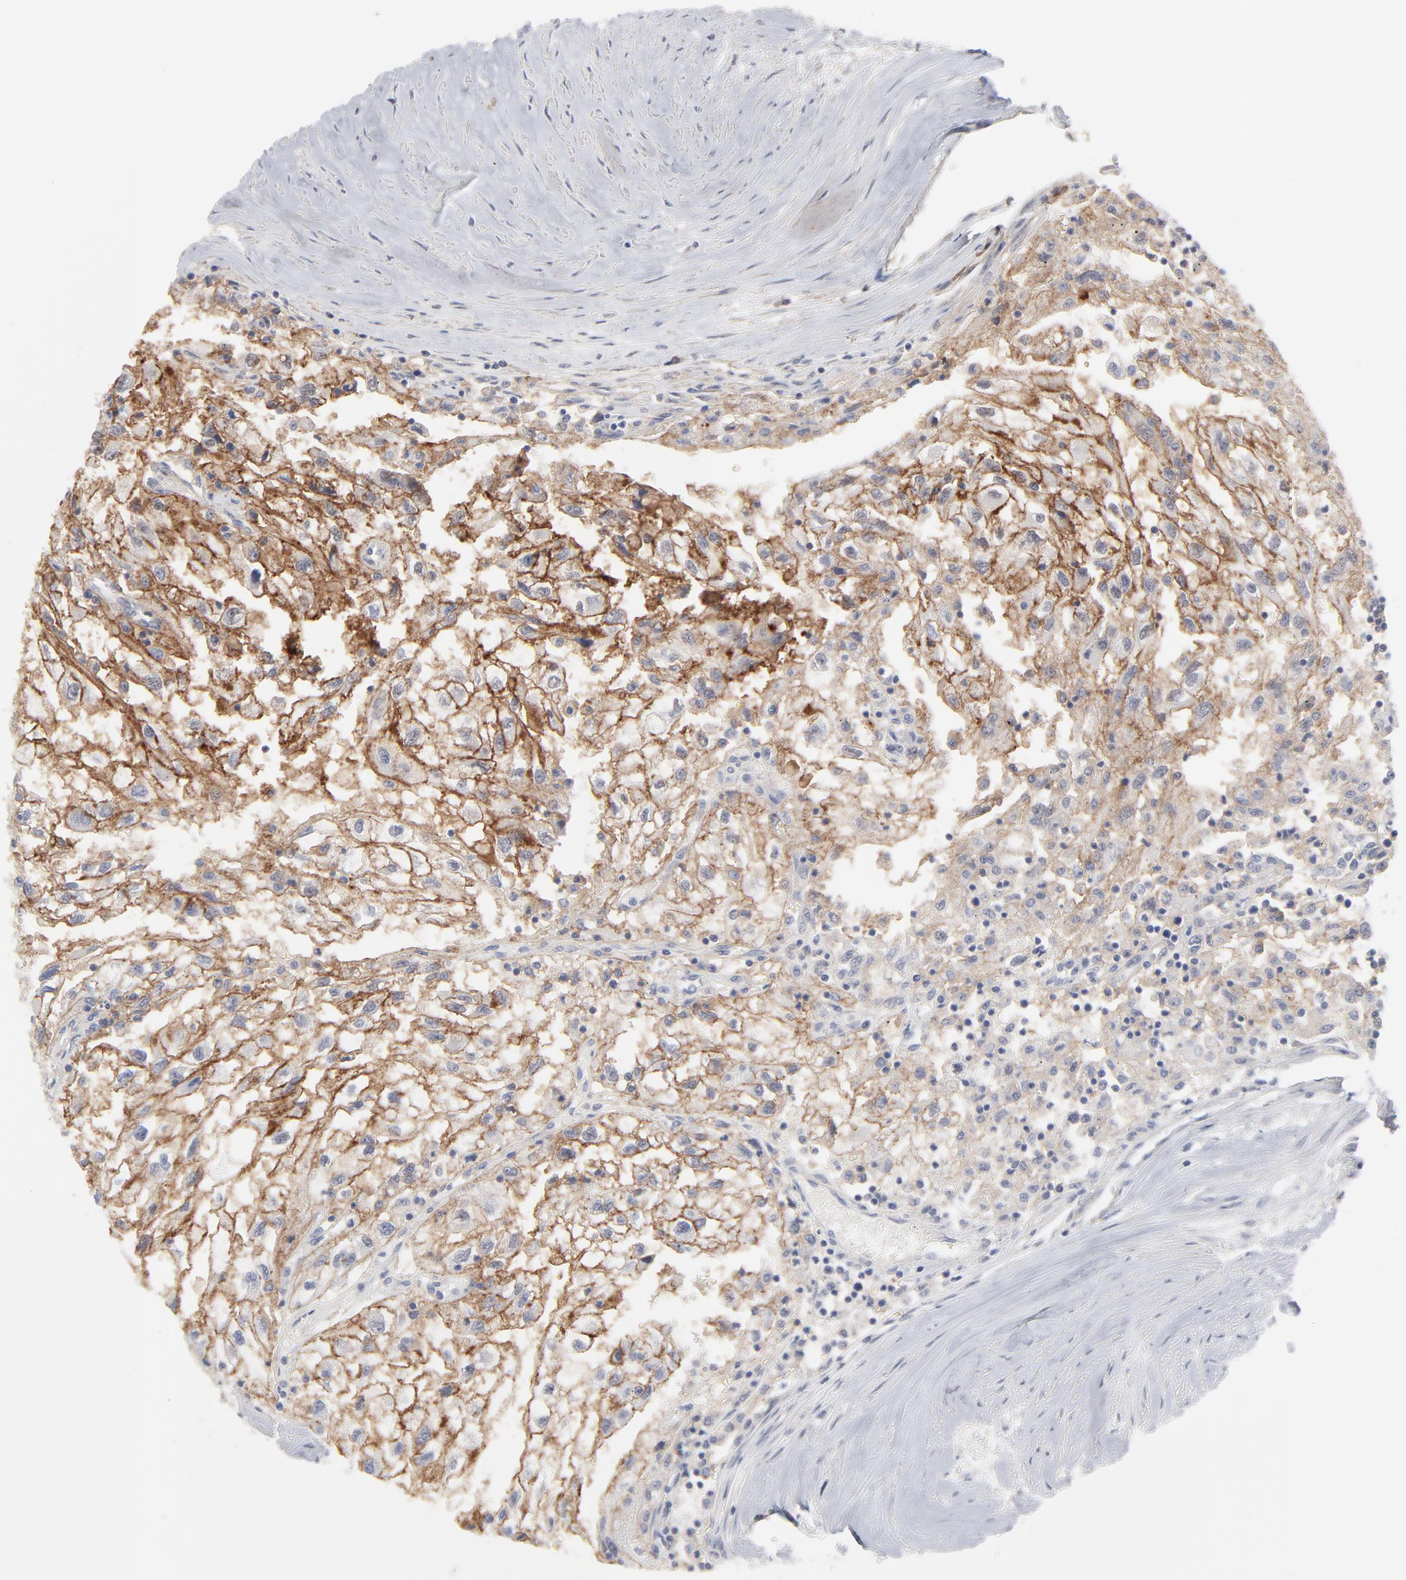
{"staining": {"intensity": "moderate", "quantity": ">75%", "location": "cytoplasmic/membranous"}, "tissue": "renal cancer", "cell_type": "Tumor cells", "image_type": "cancer", "snomed": [{"axis": "morphology", "description": "Normal tissue, NOS"}, {"axis": "morphology", "description": "Adenocarcinoma, NOS"}, {"axis": "topography", "description": "Kidney"}], "caption": "Renal adenocarcinoma was stained to show a protein in brown. There is medium levels of moderate cytoplasmic/membranous expression in about >75% of tumor cells. The staining was performed using DAB to visualize the protein expression in brown, while the nuclei were stained in blue with hematoxylin (Magnification: 20x).", "gene": "SLC16A1", "patient": {"sex": "male", "age": 71}}